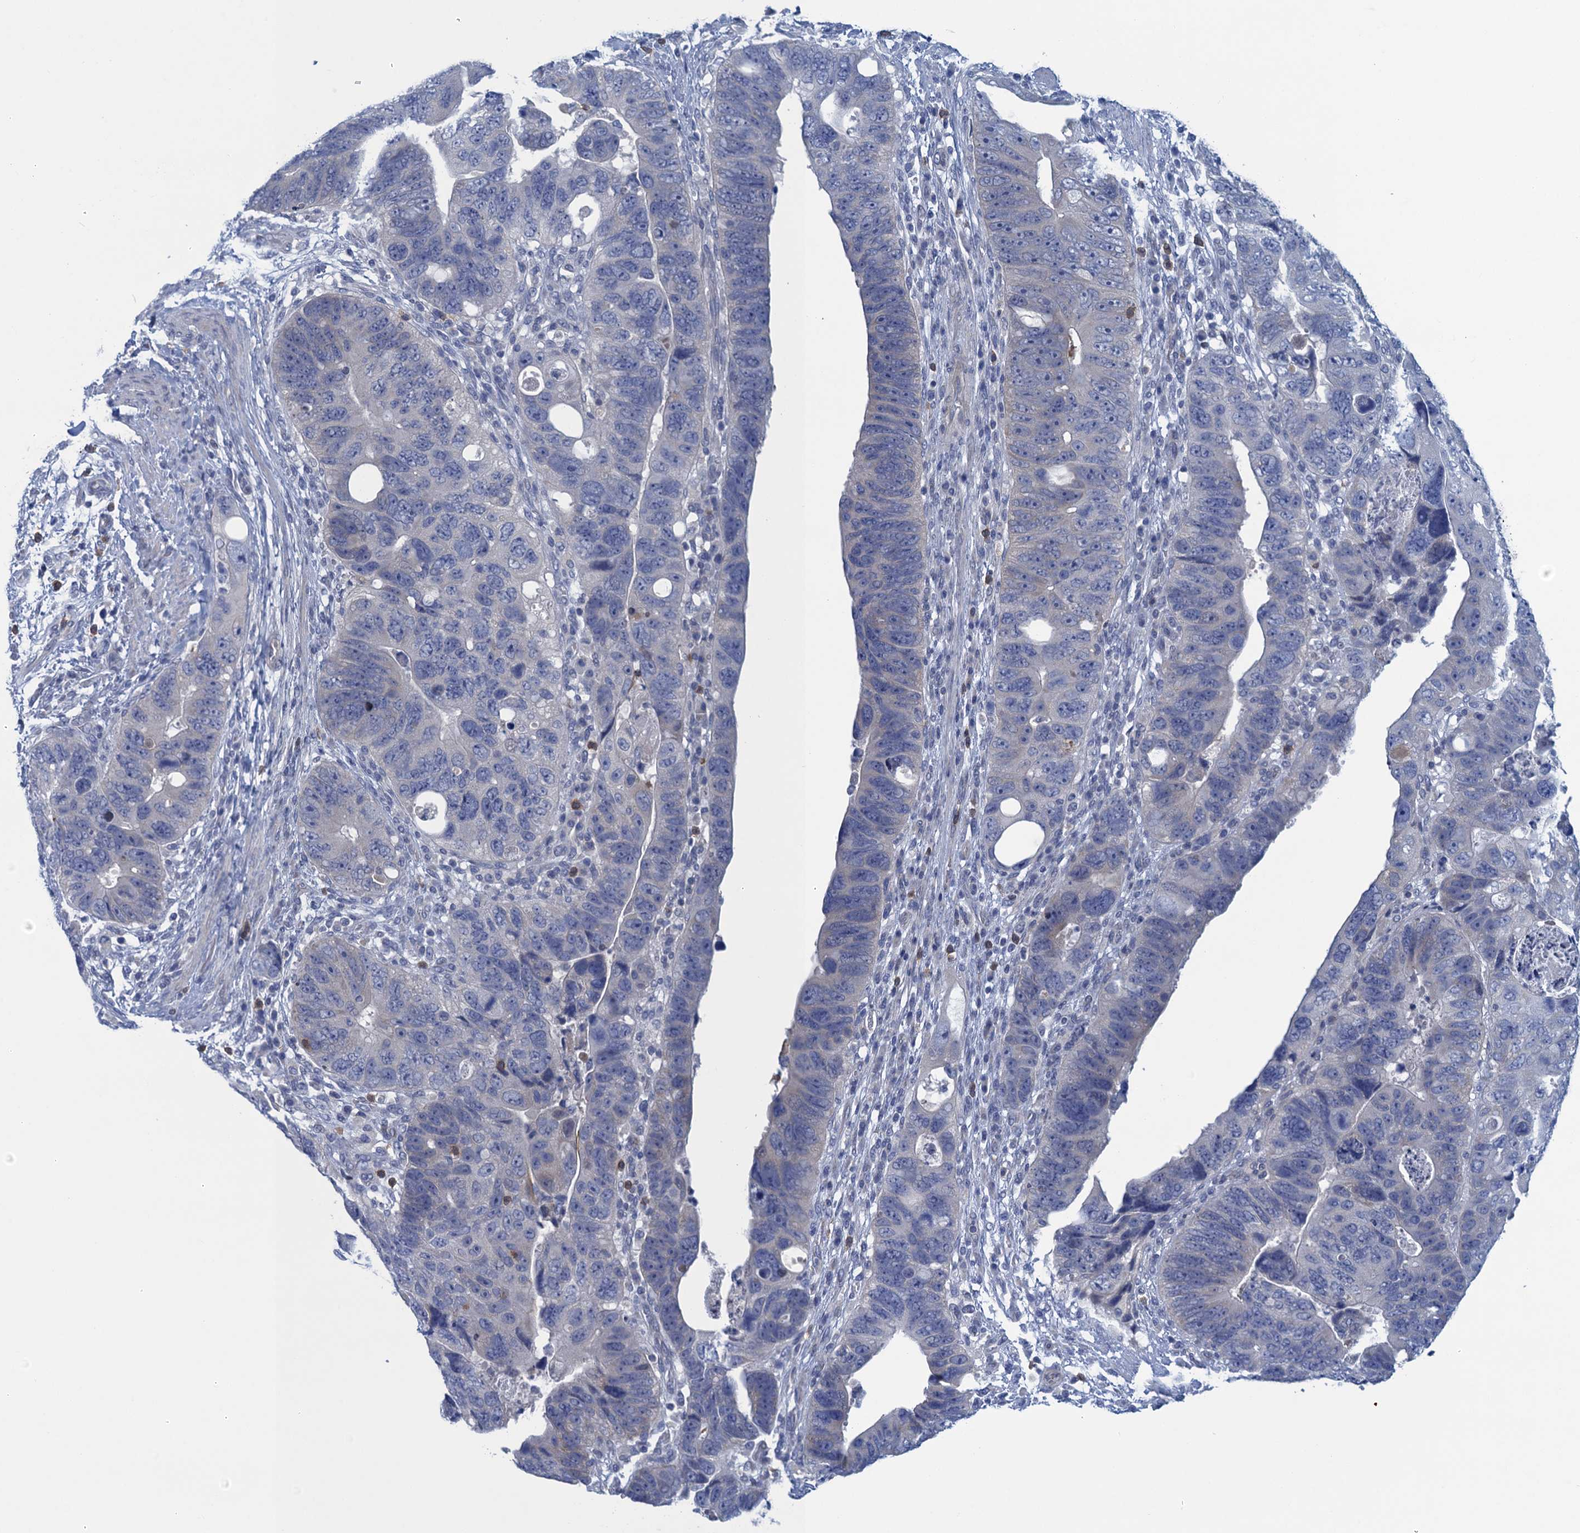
{"staining": {"intensity": "weak", "quantity": "<25%", "location": "cytoplasmic/membranous"}, "tissue": "colorectal cancer", "cell_type": "Tumor cells", "image_type": "cancer", "snomed": [{"axis": "morphology", "description": "Adenocarcinoma, NOS"}, {"axis": "topography", "description": "Rectum"}], "caption": "DAB immunohistochemical staining of colorectal adenocarcinoma demonstrates no significant staining in tumor cells. (Brightfield microscopy of DAB (3,3'-diaminobenzidine) immunohistochemistry (IHC) at high magnification).", "gene": "SCEL", "patient": {"sex": "male", "age": 59}}